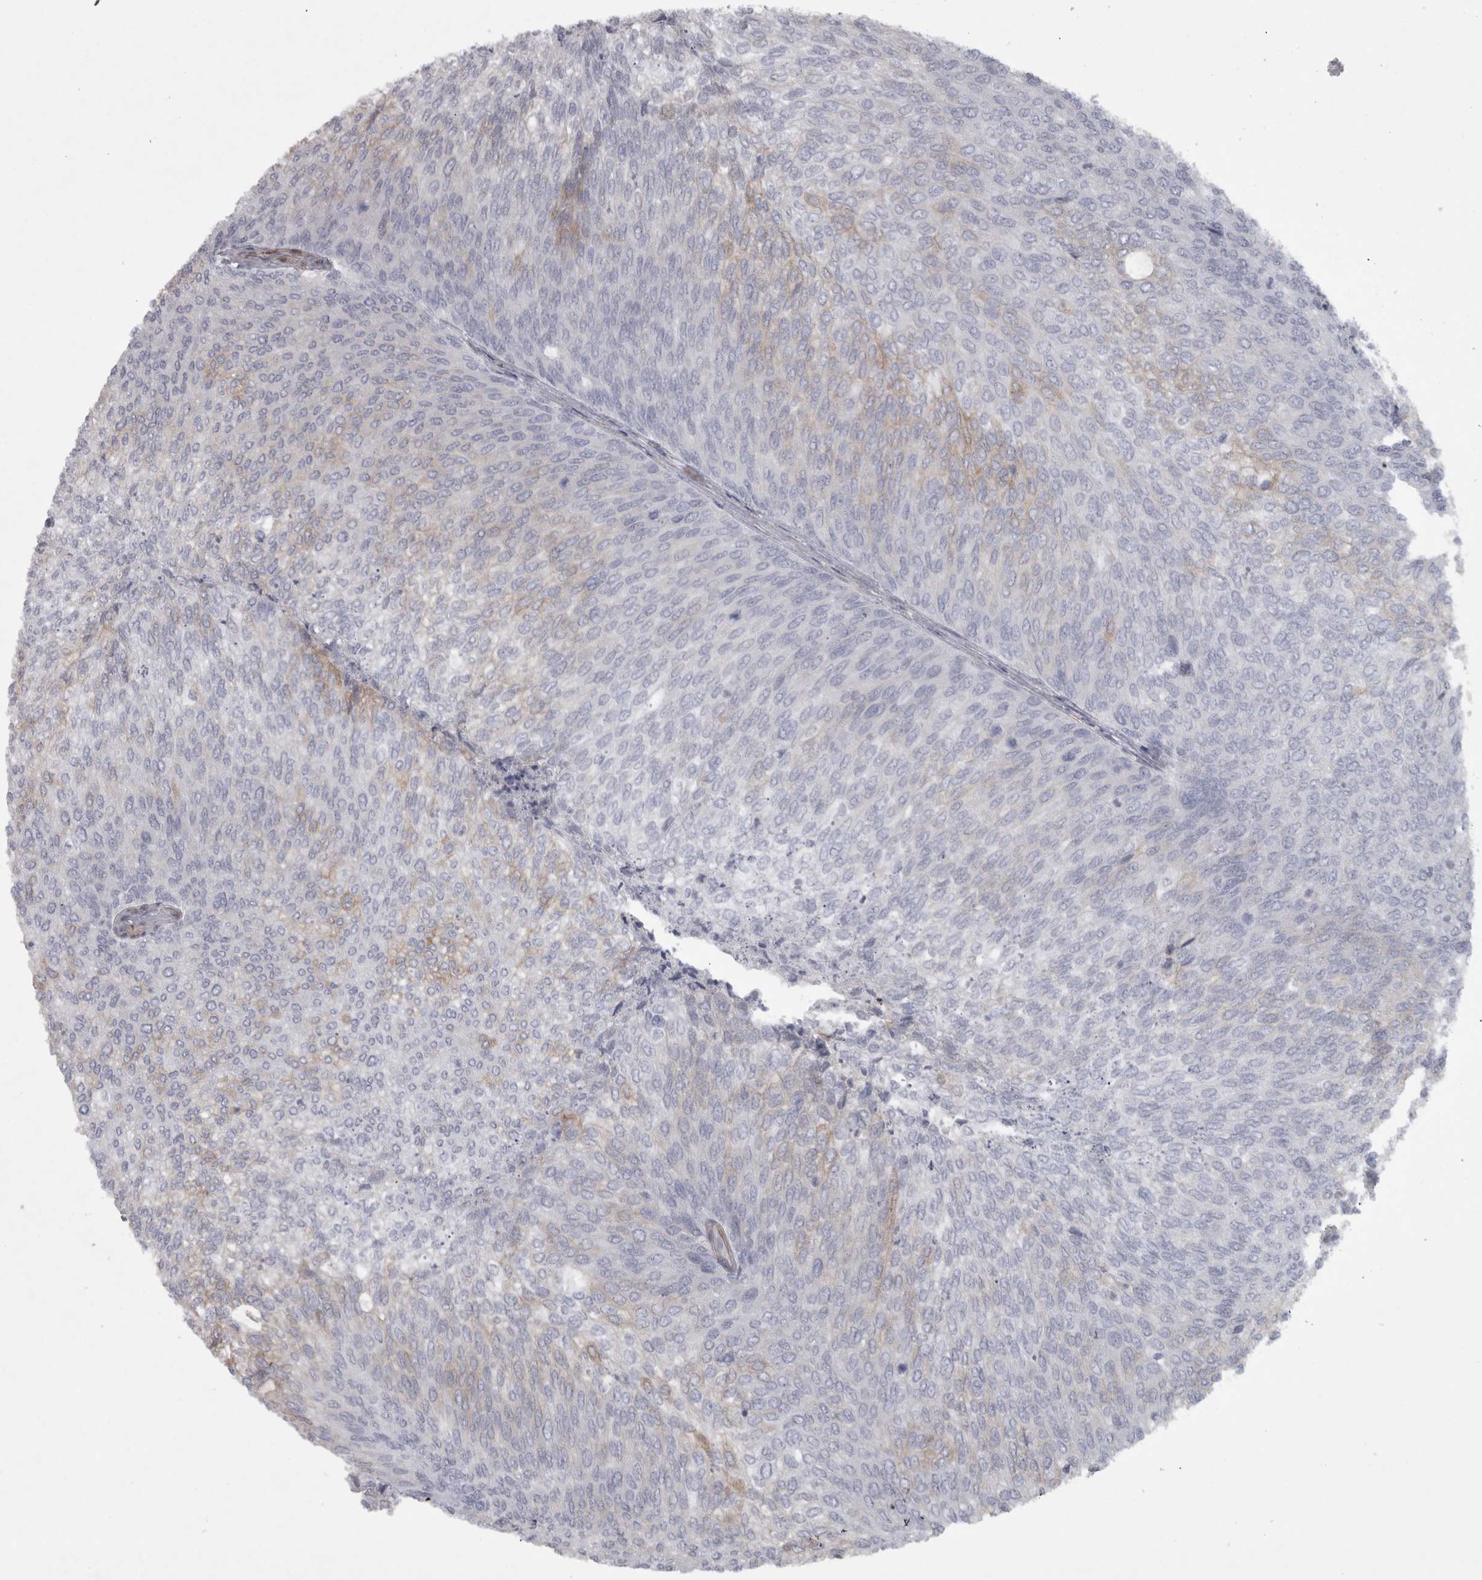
{"staining": {"intensity": "weak", "quantity": "<25%", "location": "cytoplasmic/membranous"}, "tissue": "urothelial cancer", "cell_type": "Tumor cells", "image_type": "cancer", "snomed": [{"axis": "morphology", "description": "Urothelial carcinoma, Low grade"}, {"axis": "topography", "description": "Urinary bladder"}], "caption": "An IHC micrograph of urothelial cancer is shown. There is no staining in tumor cells of urothelial cancer. The staining is performed using DAB brown chromogen with nuclei counter-stained in using hematoxylin.", "gene": "PPP1R12B", "patient": {"sex": "female", "age": 79}}